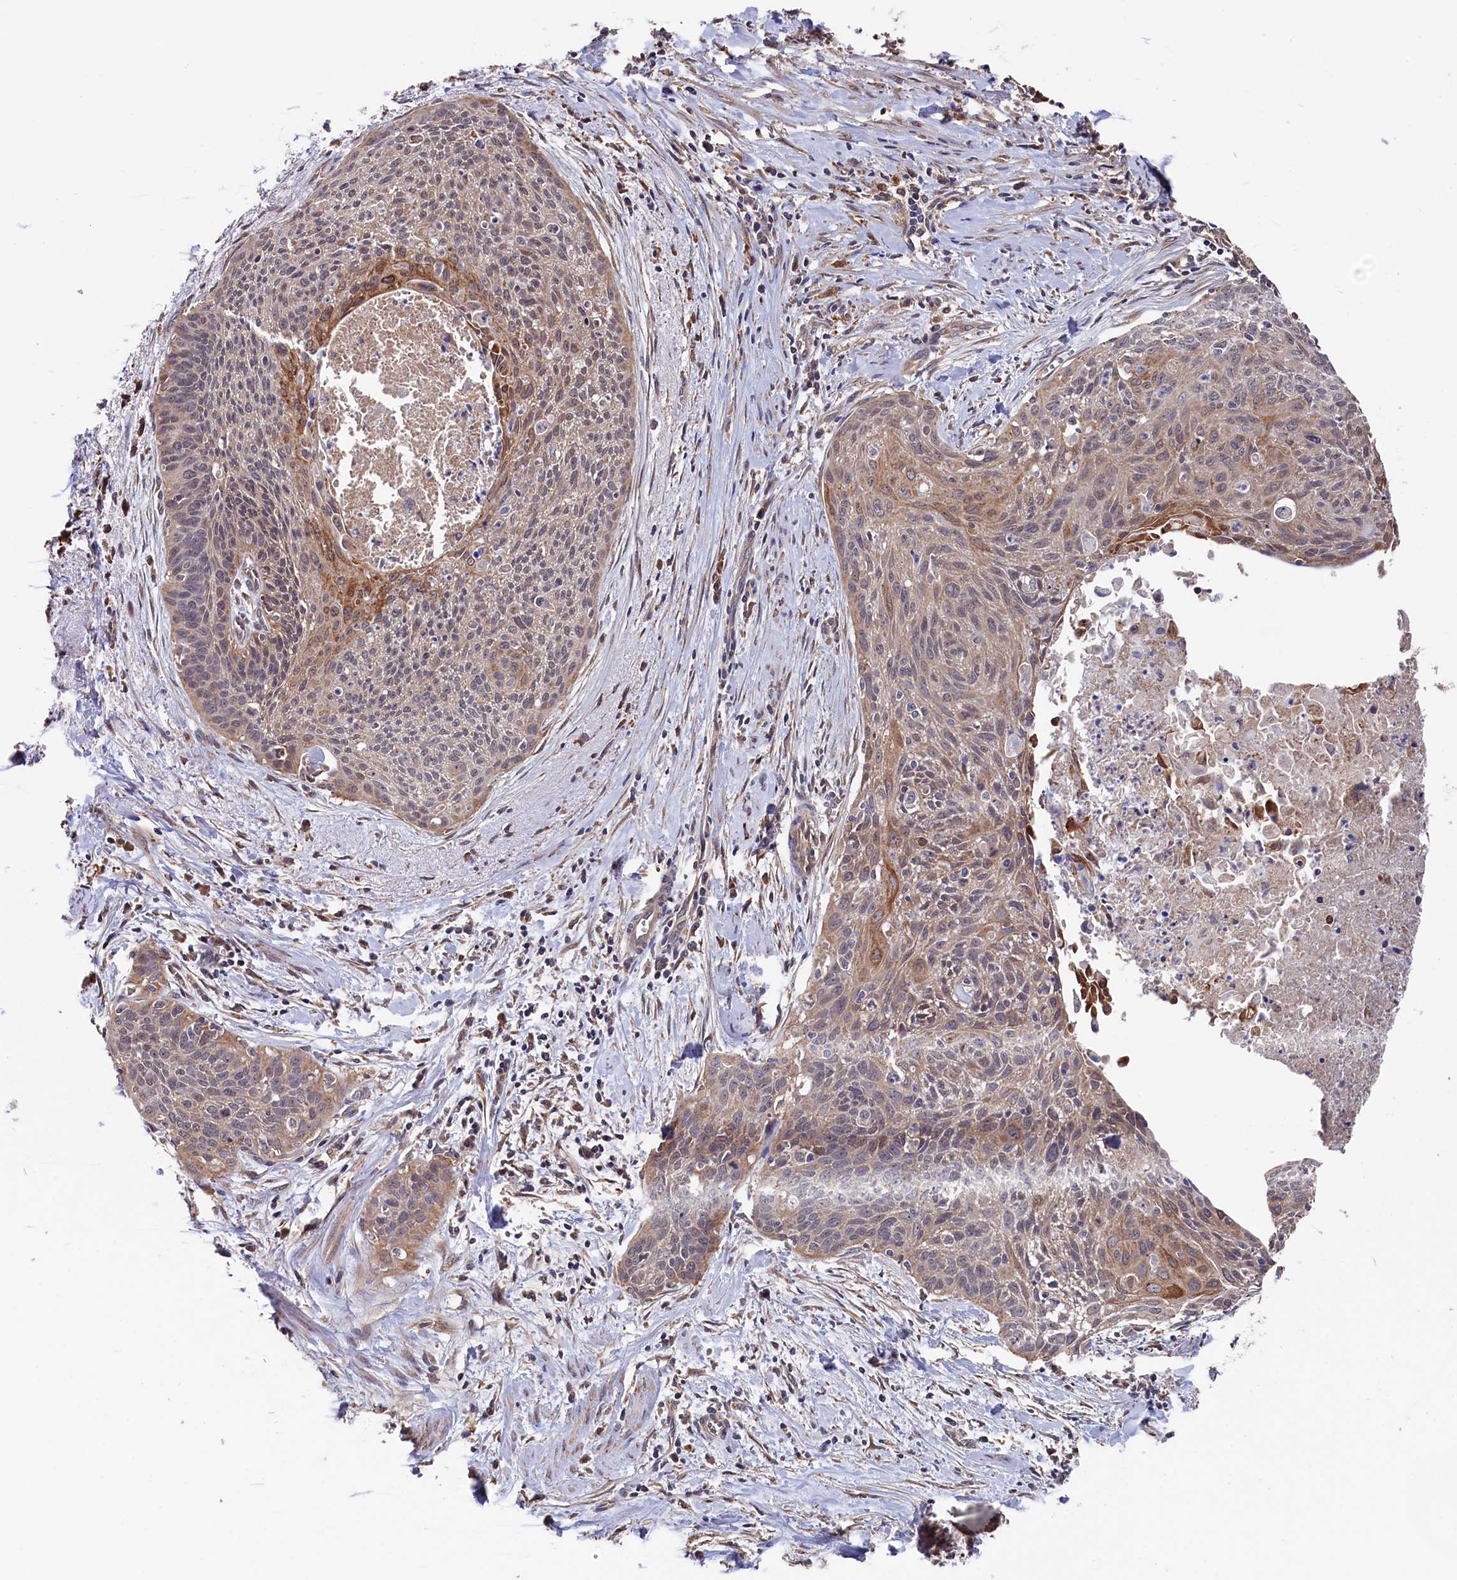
{"staining": {"intensity": "moderate", "quantity": "25%-75%", "location": "cytoplasmic/membranous"}, "tissue": "cervical cancer", "cell_type": "Tumor cells", "image_type": "cancer", "snomed": [{"axis": "morphology", "description": "Squamous cell carcinoma, NOS"}, {"axis": "topography", "description": "Cervix"}], "caption": "Immunohistochemical staining of human cervical squamous cell carcinoma demonstrates medium levels of moderate cytoplasmic/membranous protein expression in about 25%-75% of tumor cells.", "gene": "SLC12A4", "patient": {"sex": "female", "age": 55}}